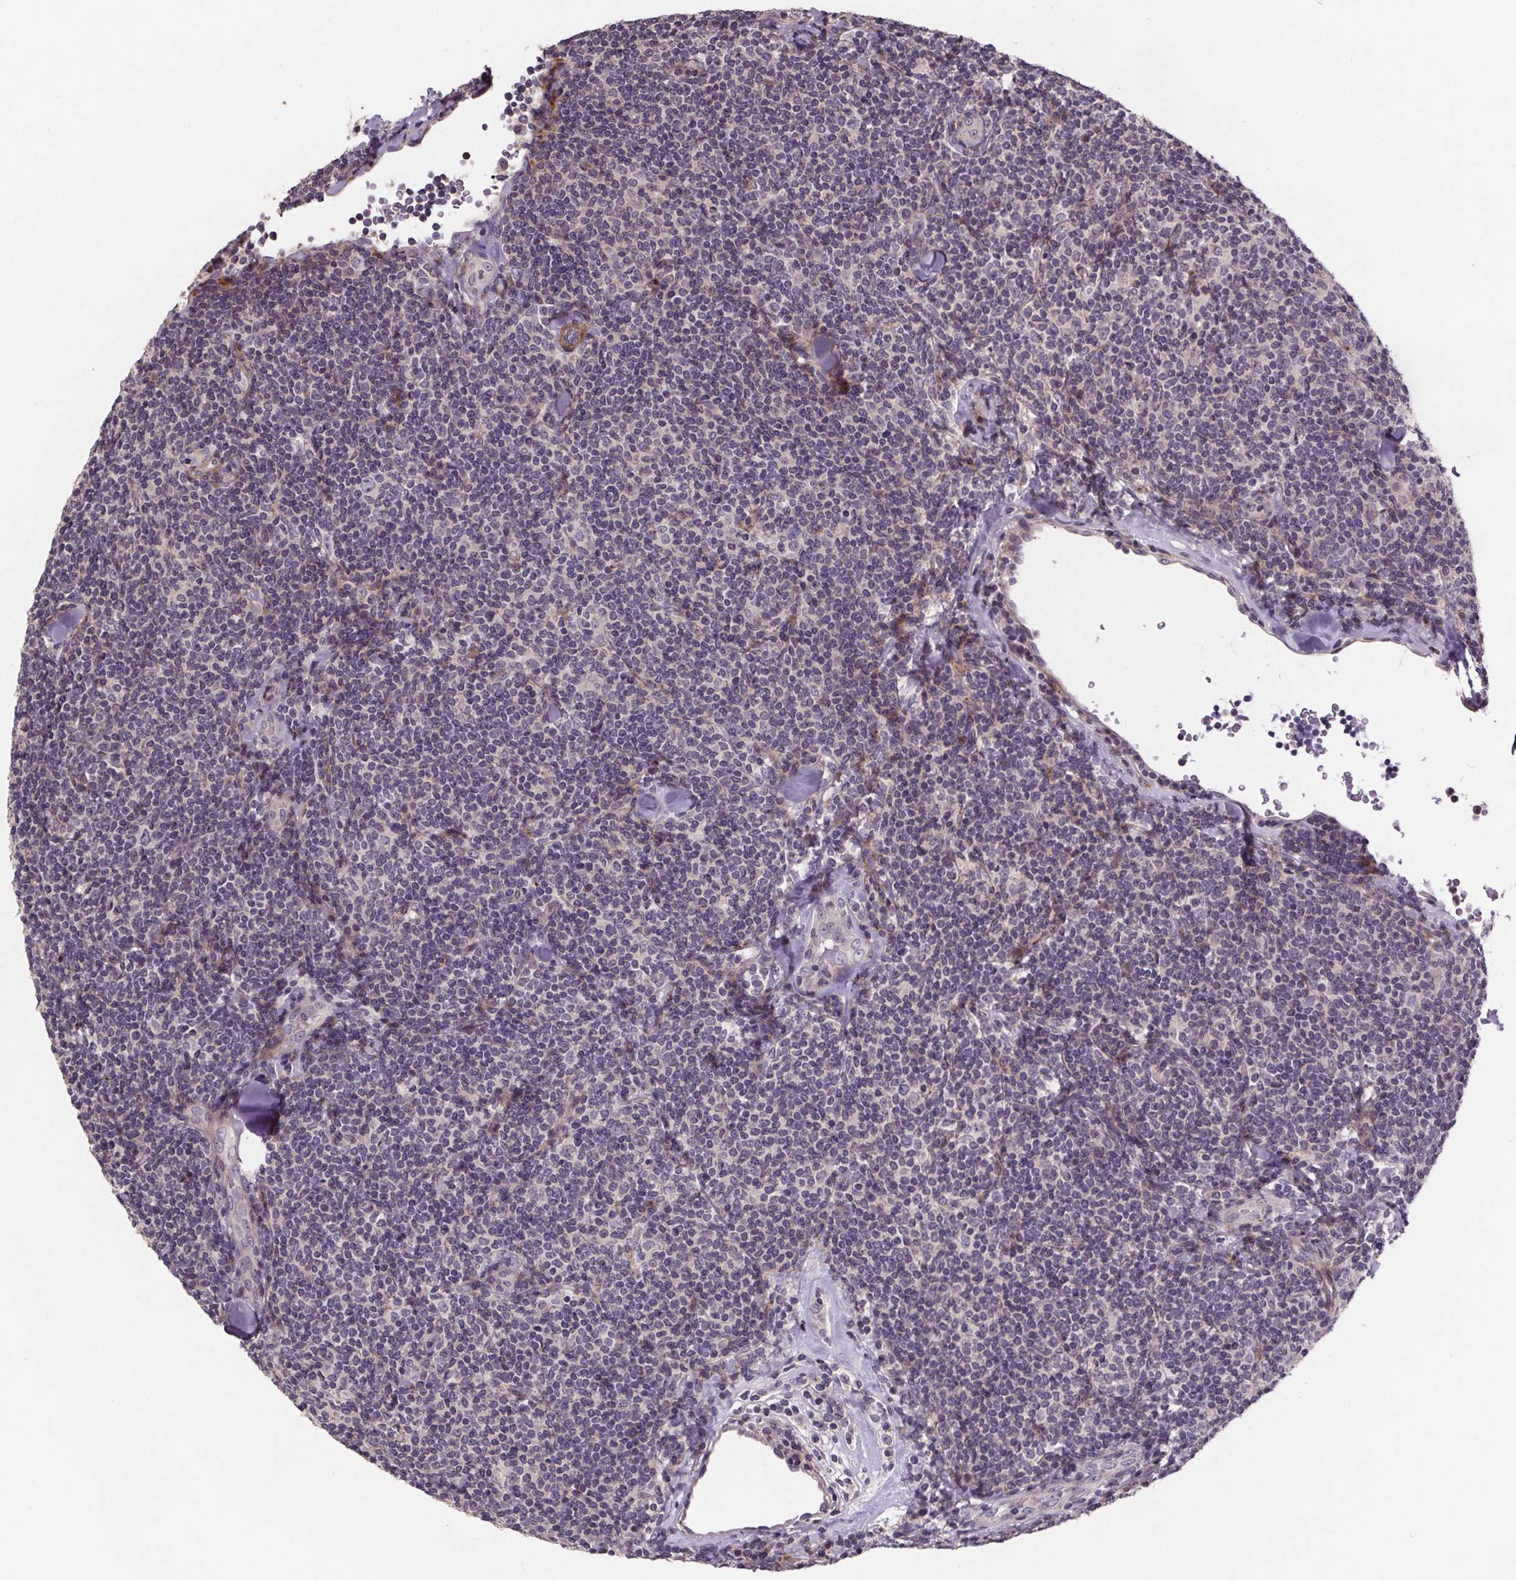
{"staining": {"intensity": "negative", "quantity": "none", "location": "none"}, "tissue": "lymphoma", "cell_type": "Tumor cells", "image_type": "cancer", "snomed": [{"axis": "morphology", "description": "Malignant lymphoma, non-Hodgkin's type, Low grade"}, {"axis": "topography", "description": "Lymph node"}], "caption": "Immunohistochemical staining of malignant lymphoma, non-Hodgkin's type (low-grade) displays no significant expression in tumor cells.", "gene": "CLN3", "patient": {"sex": "female", "age": 56}}